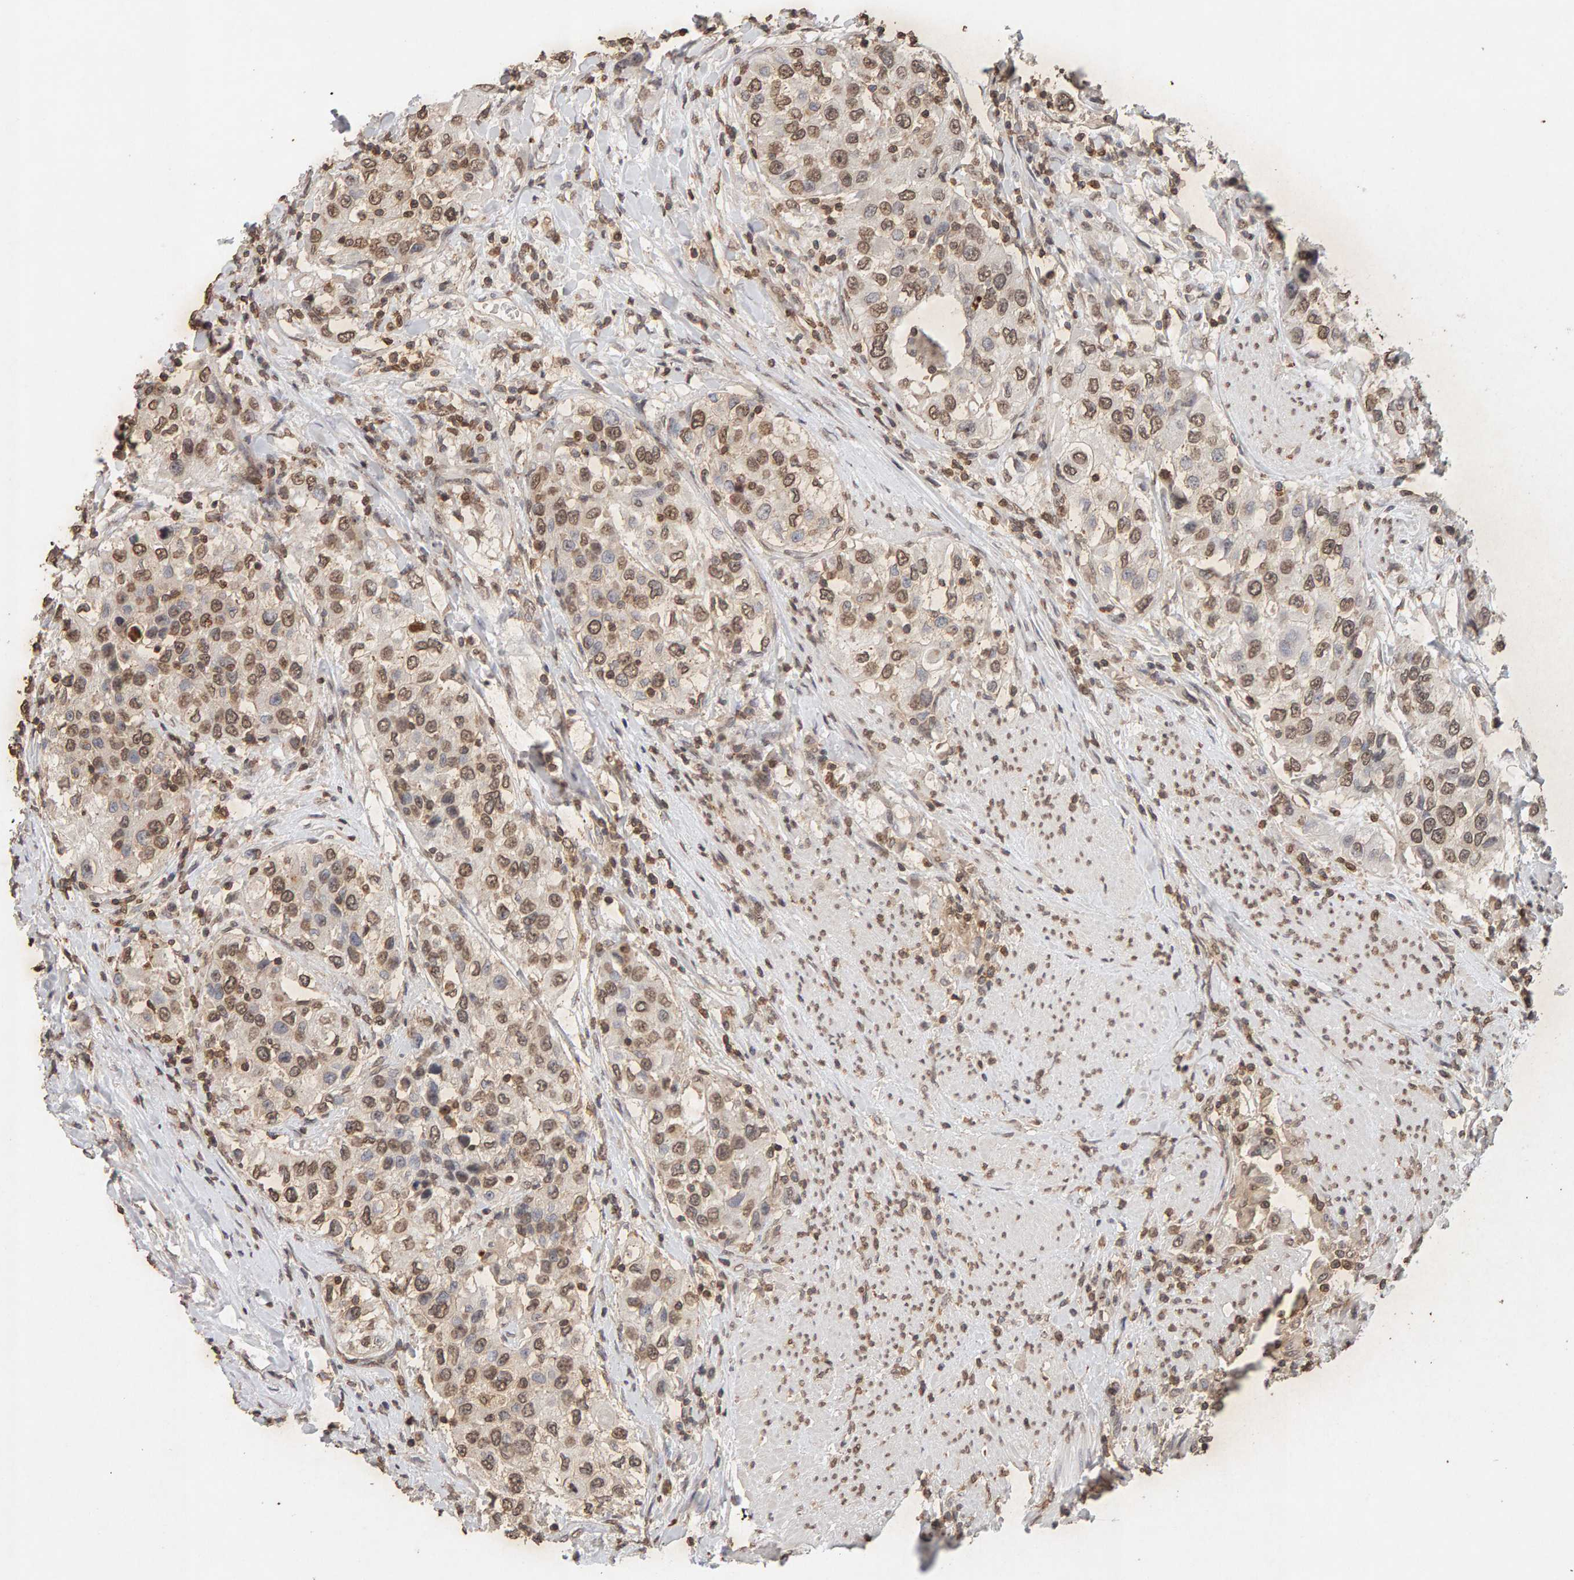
{"staining": {"intensity": "moderate", "quantity": ">75%", "location": "nuclear"}, "tissue": "urothelial cancer", "cell_type": "Tumor cells", "image_type": "cancer", "snomed": [{"axis": "morphology", "description": "Urothelial carcinoma, High grade"}, {"axis": "topography", "description": "Urinary bladder"}], "caption": "Urothelial cancer tissue reveals moderate nuclear positivity in approximately >75% of tumor cells", "gene": "DNAJB5", "patient": {"sex": "female", "age": 80}}